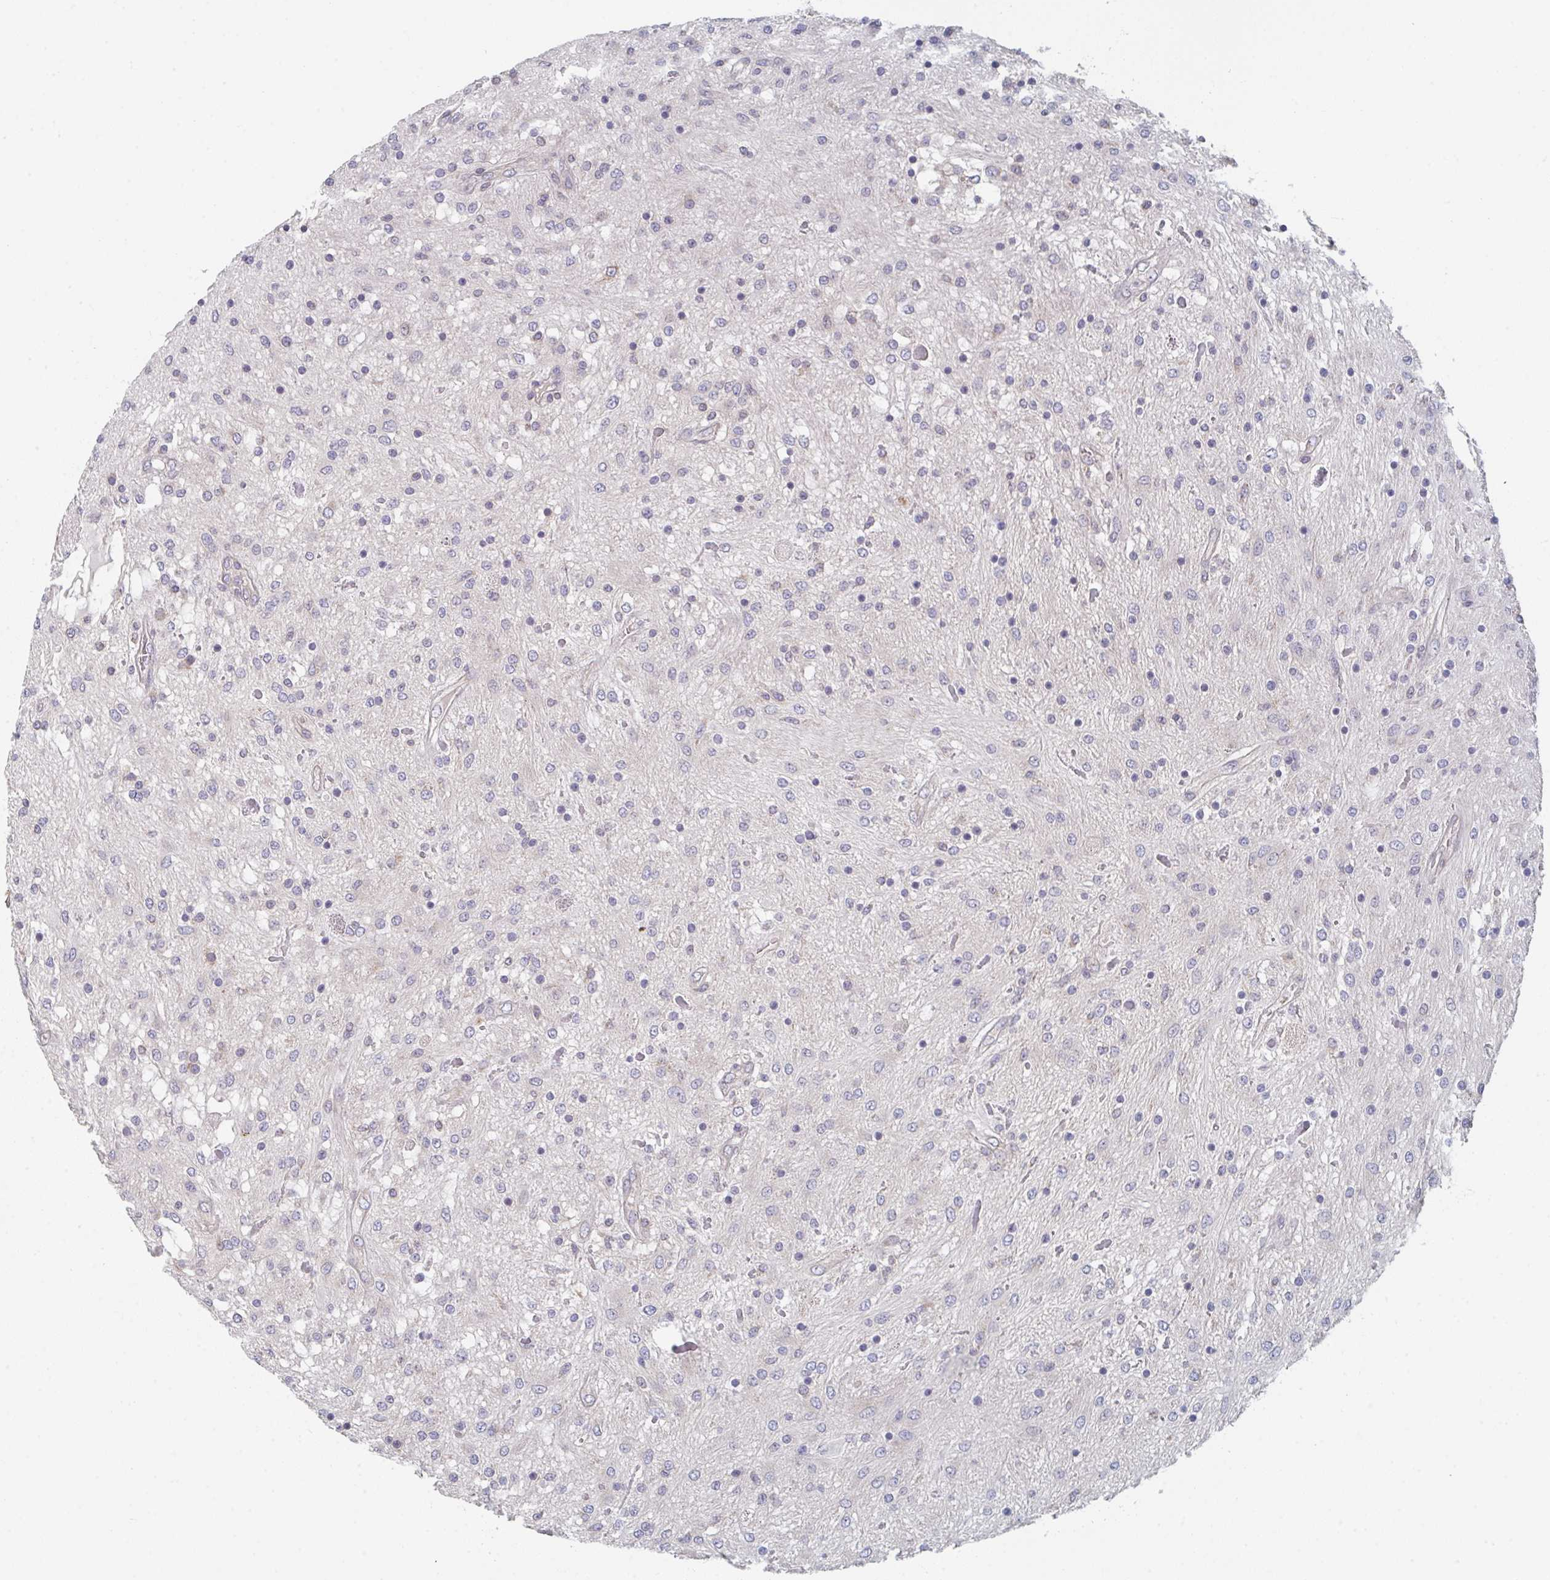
{"staining": {"intensity": "negative", "quantity": "none", "location": "none"}, "tissue": "glioma", "cell_type": "Tumor cells", "image_type": "cancer", "snomed": [{"axis": "morphology", "description": "Glioma, malignant, Low grade"}, {"axis": "topography", "description": "Cerebellum"}], "caption": "The micrograph exhibits no staining of tumor cells in malignant low-grade glioma.", "gene": "ELOVL1", "patient": {"sex": "female", "age": 14}}